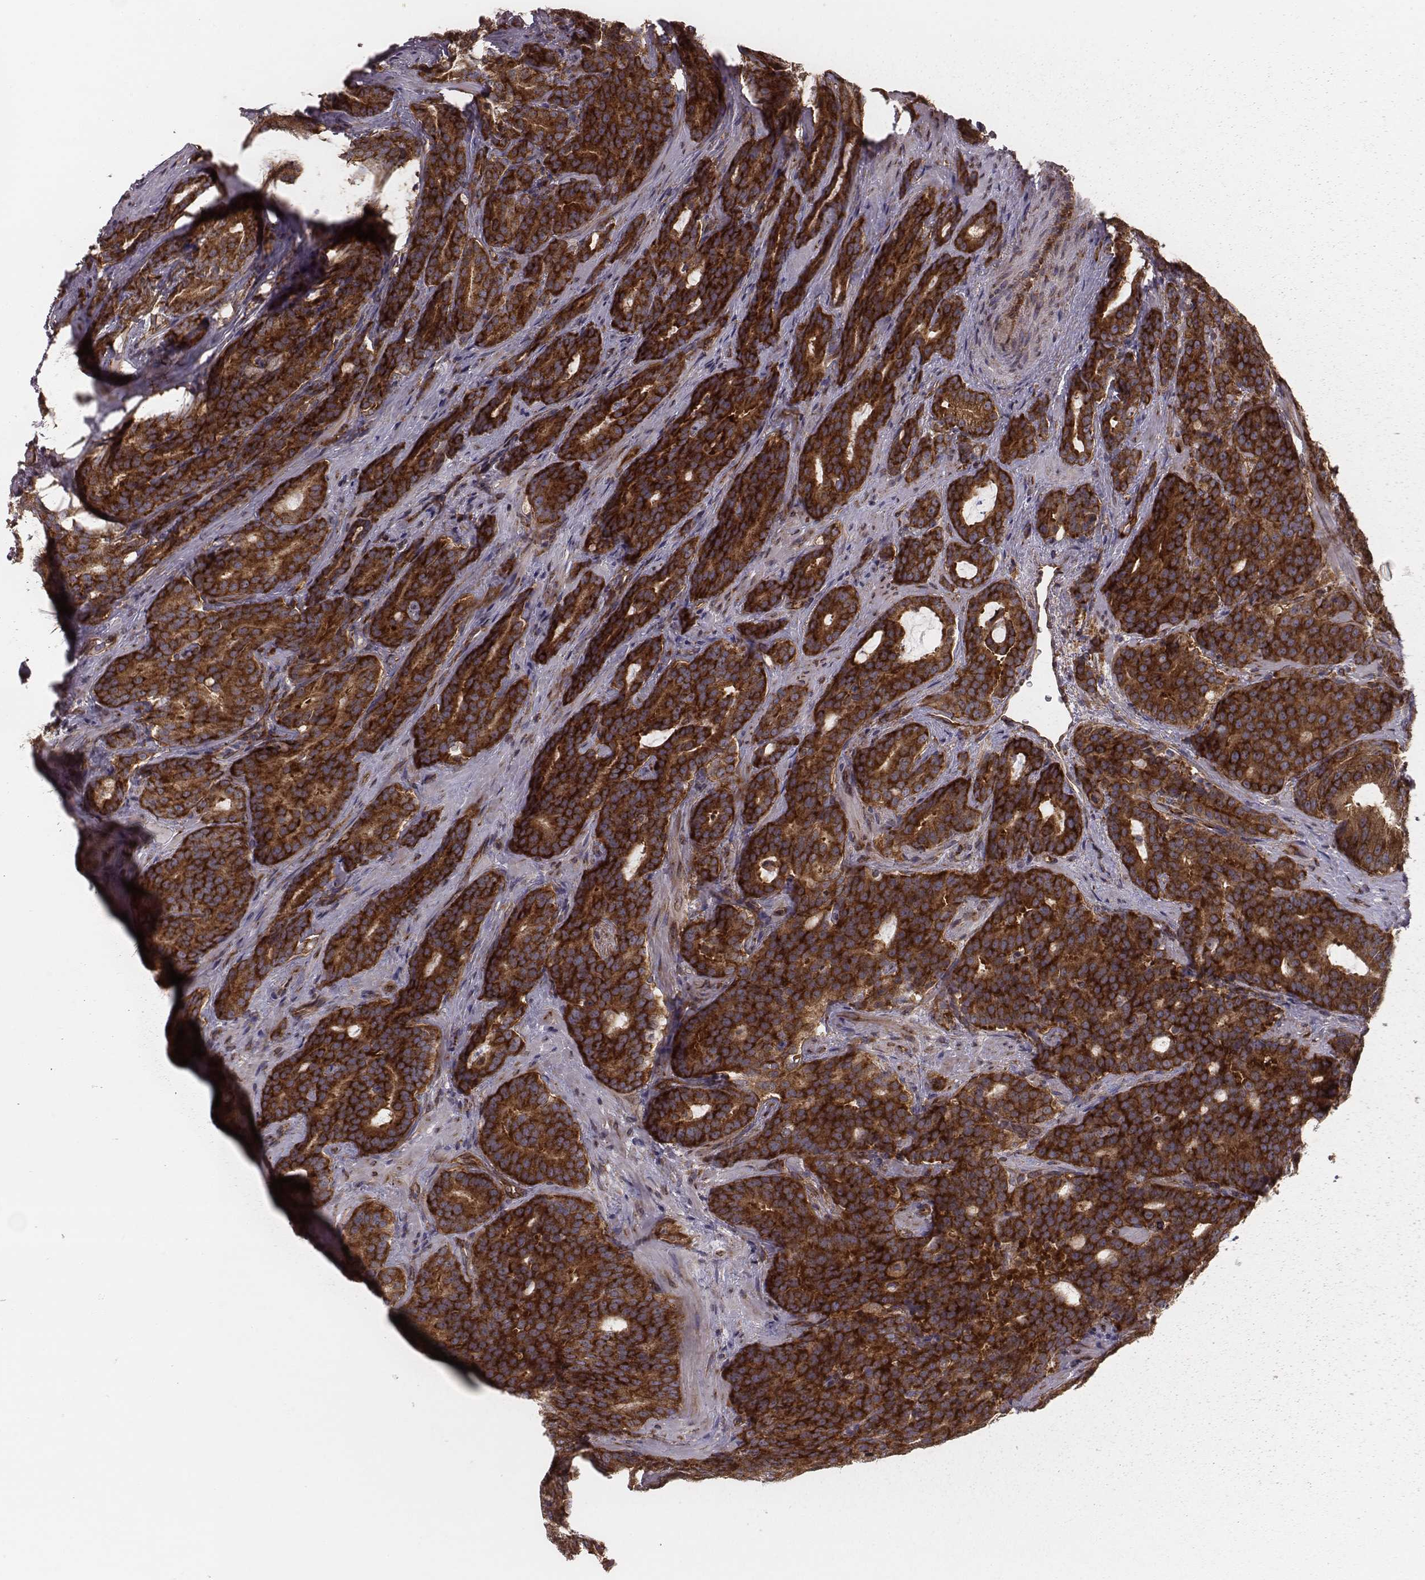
{"staining": {"intensity": "strong", "quantity": ">75%", "location": "cytoplasmic/membranous"}, "tissue": "prostate cancer", "cell_type": "Tumor cells", "image_type": "cancer", "snomed": [{"axis": "morphology", "description": "Adenocarcinoma, NOS"}, {"axis": "topography", "description": "Prostate"}], "caption": "DAB immunohistochemical staining of prostate adenocarcinoma displays strong cytoplasmic/membranous protein positivity in about >75% of tumor cells.", "gene": "TXLNA", "patient": {"sex": "male", "age": 71}}